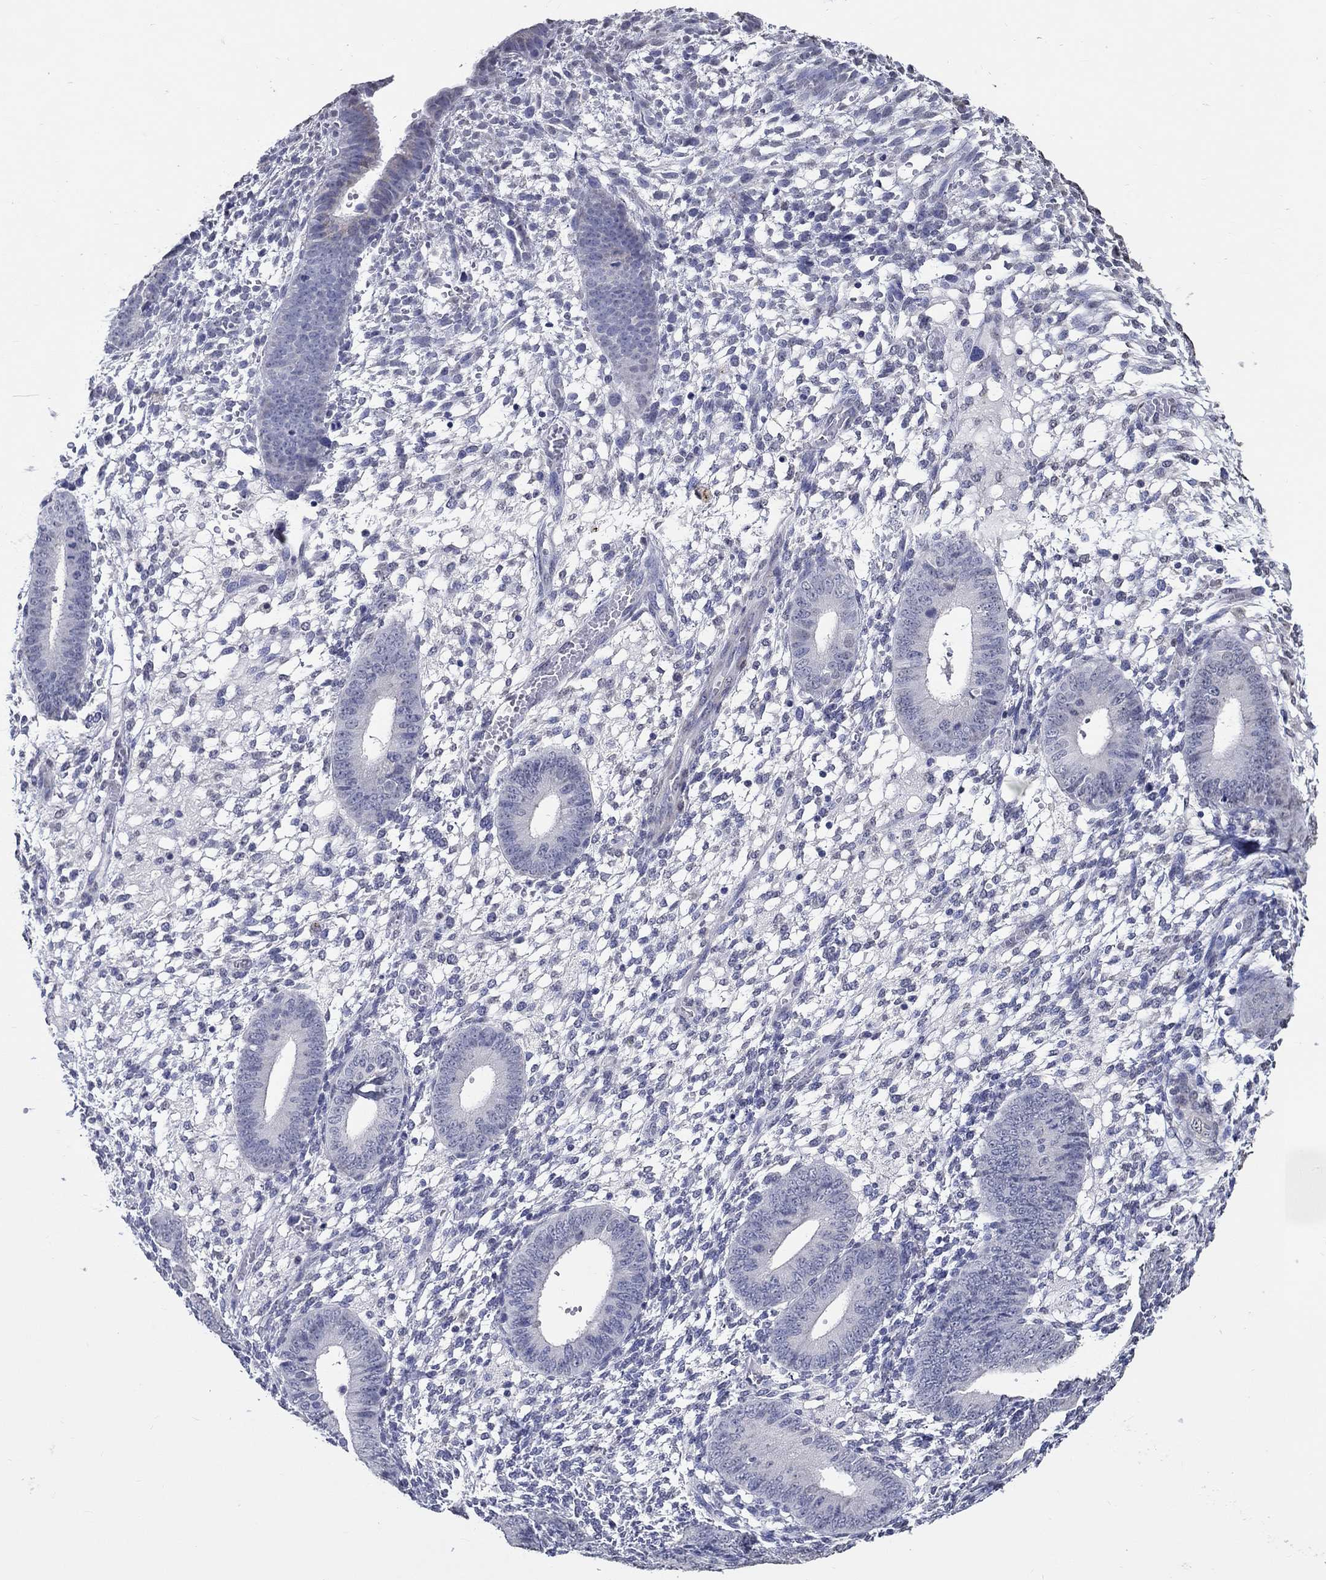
{"staining": {"intensity": "negative", "quantity": "none", "location": "none"}, "tissue": "endometrium", "cell_type": "Cells in endometrial stroma", "image_type": "normal", "snomed": [{"axis": "morphology", "description": "Normal tissue, NOS"}, {"axis": "topography", "description": "Endometrium"}], "caption": "Cells in endometrial stroma are negative for brown protein staining in benign endometrium. Brightfield microscopy of IHC stained with DAB (3,3'-diaminobenzidine) (brown) and hematoxylin (blue), captured at high magnification.", "gene": "PDE1B", "patient": {"sex": "female", "age": 39}}